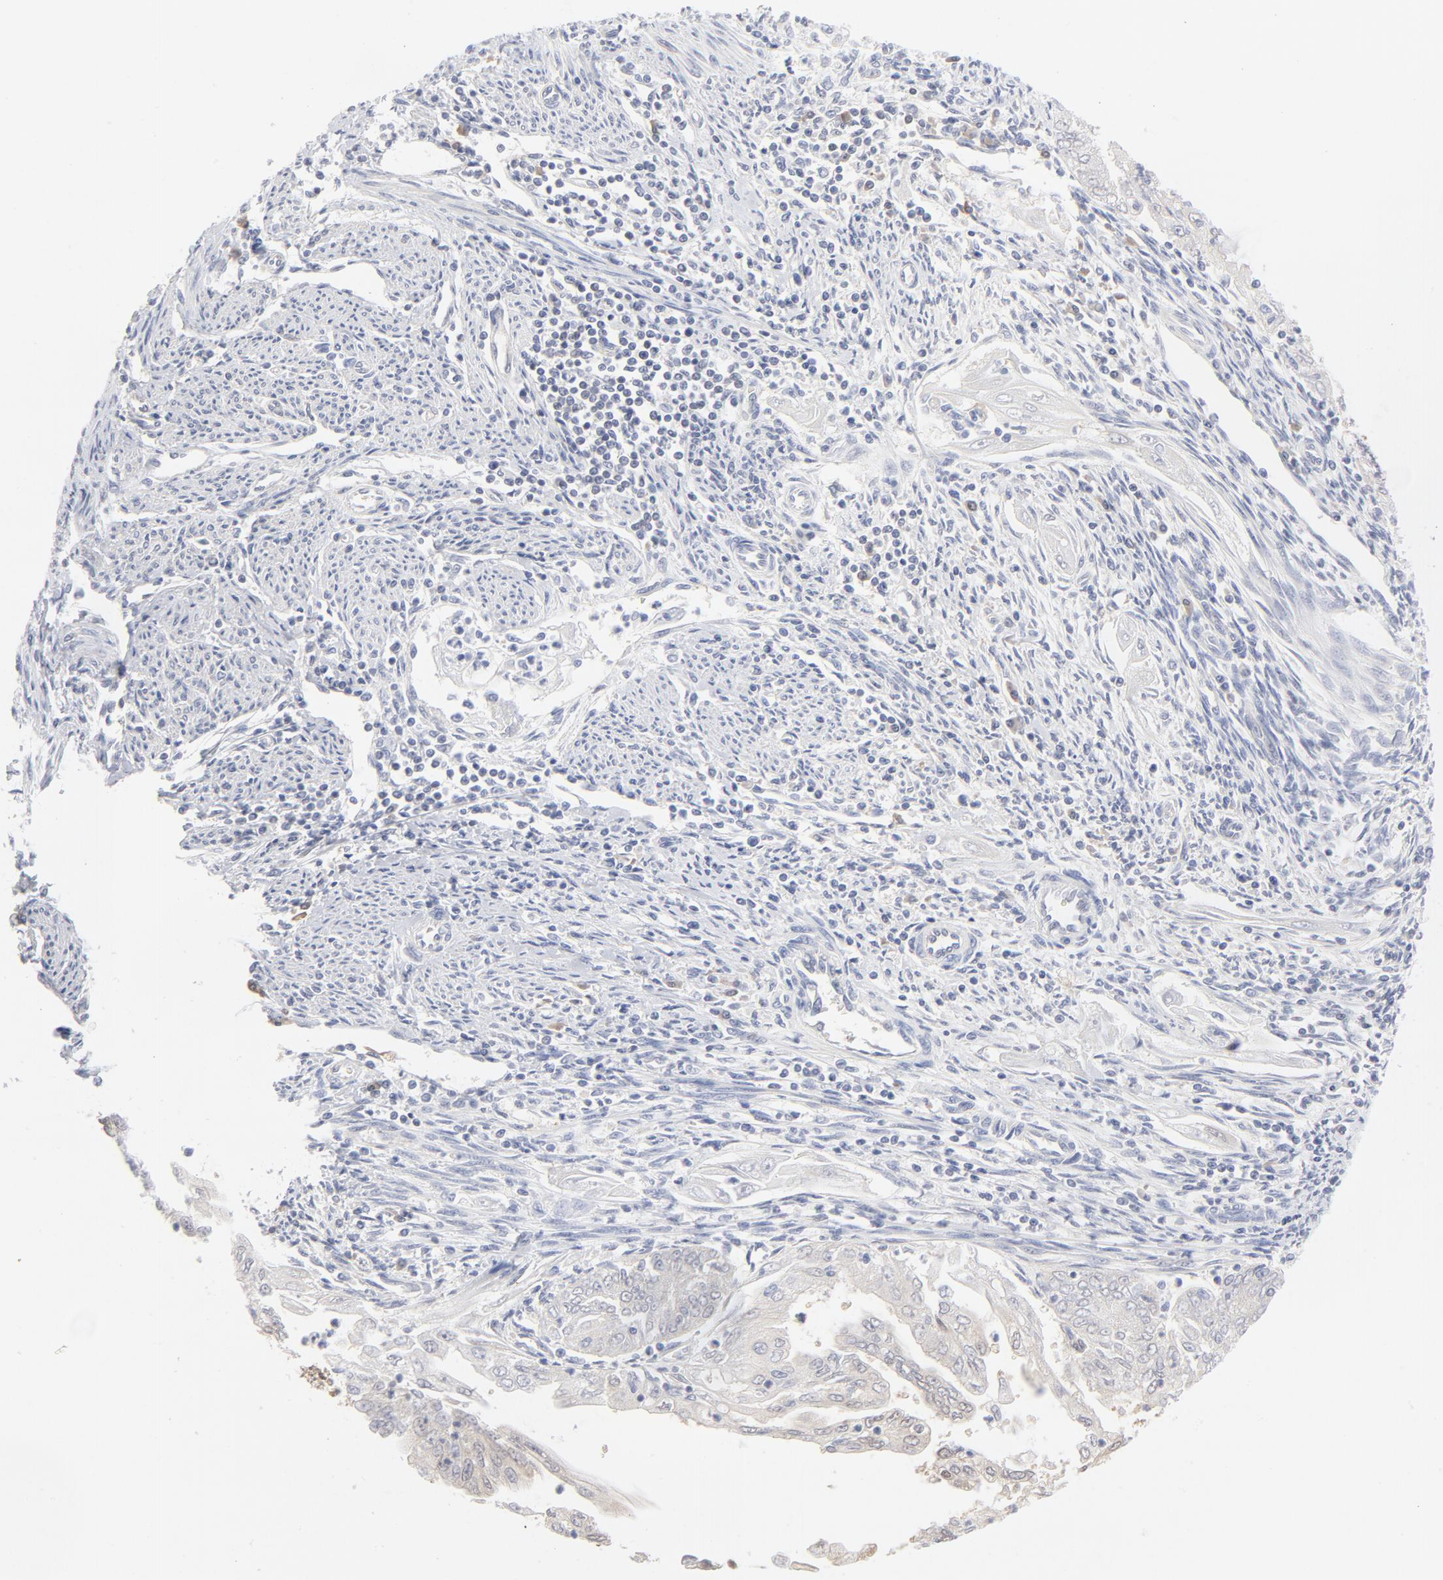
{"staining": {"intensity": "weak", "quantity": "<25%", "location": "cytoplasmic/membranous"}, "tissue": "endometrial cancer", "cell_type": "Tumor cells", "image_type": "cancer", "snomed": [{"axis": "morphology", "description": "Adenocarcinoma, NOS"}, {"axis": "topography", "description": "Endometrium"}], "caption": "Tumor cells are negative for brown protein staining in endometrial adenocarcinoma.", "gene": "MIF", "patient": {"sex": "female", "age": 75}}